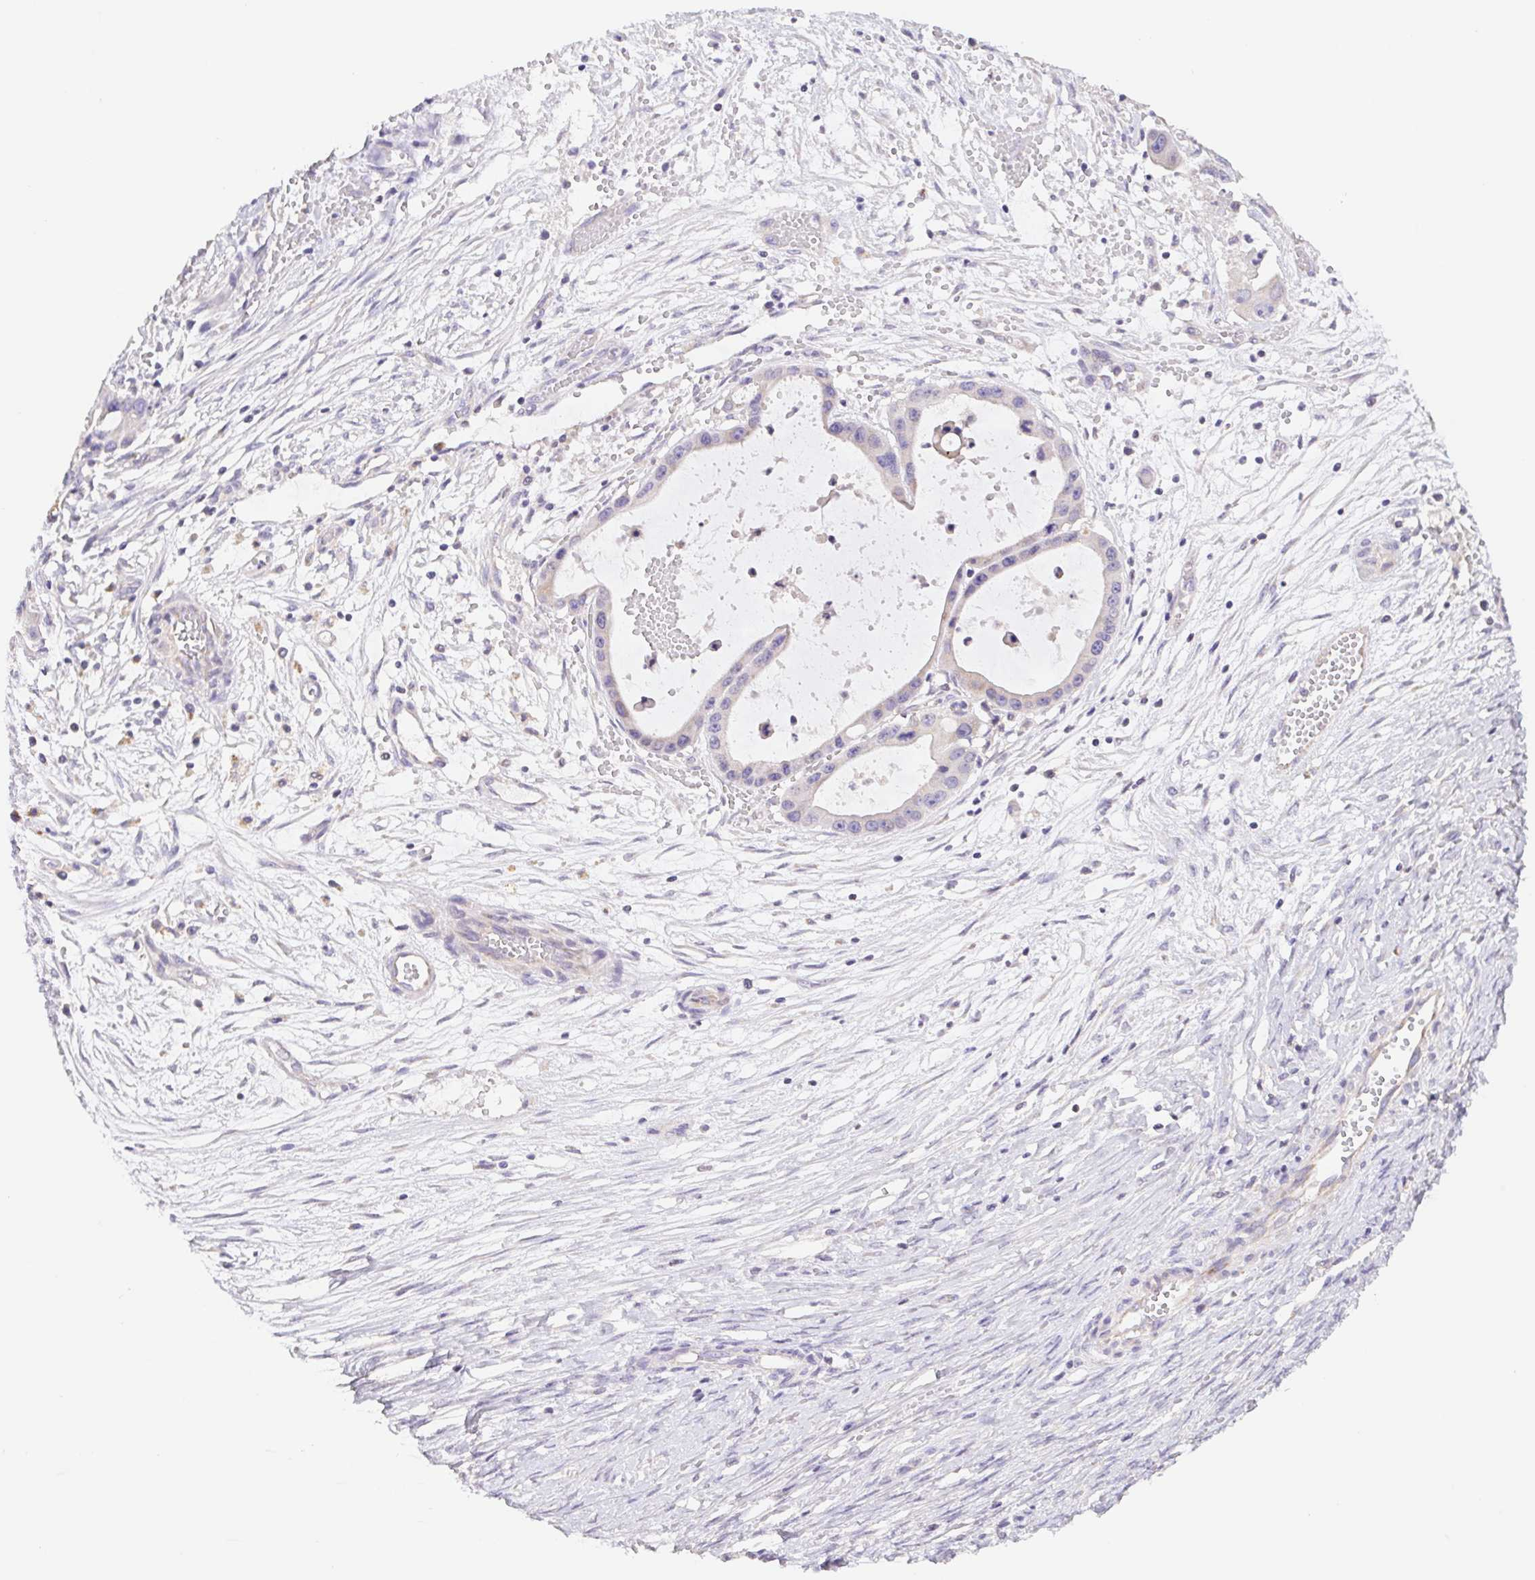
{"staining": {"intensity": "negative", "quantity": "none", "location": "none"}, "tissue": "ovarian cancer", "cell_type": "Tumor cells", "image_type": "cancer", "snomed": [{"axis": "morphology", "description": "Cystadenocarcinoma, serous, NOS"}, {"axis": "topography", "description": "Ovary"}], "caption": "DAB immunohistochemical staining of human serous cystadenocarcinoma (ovarian) reveals no significant positivity in tumor cells.", "gene": "FKBP6", "patient": {"sex": "female", "age": 56}}